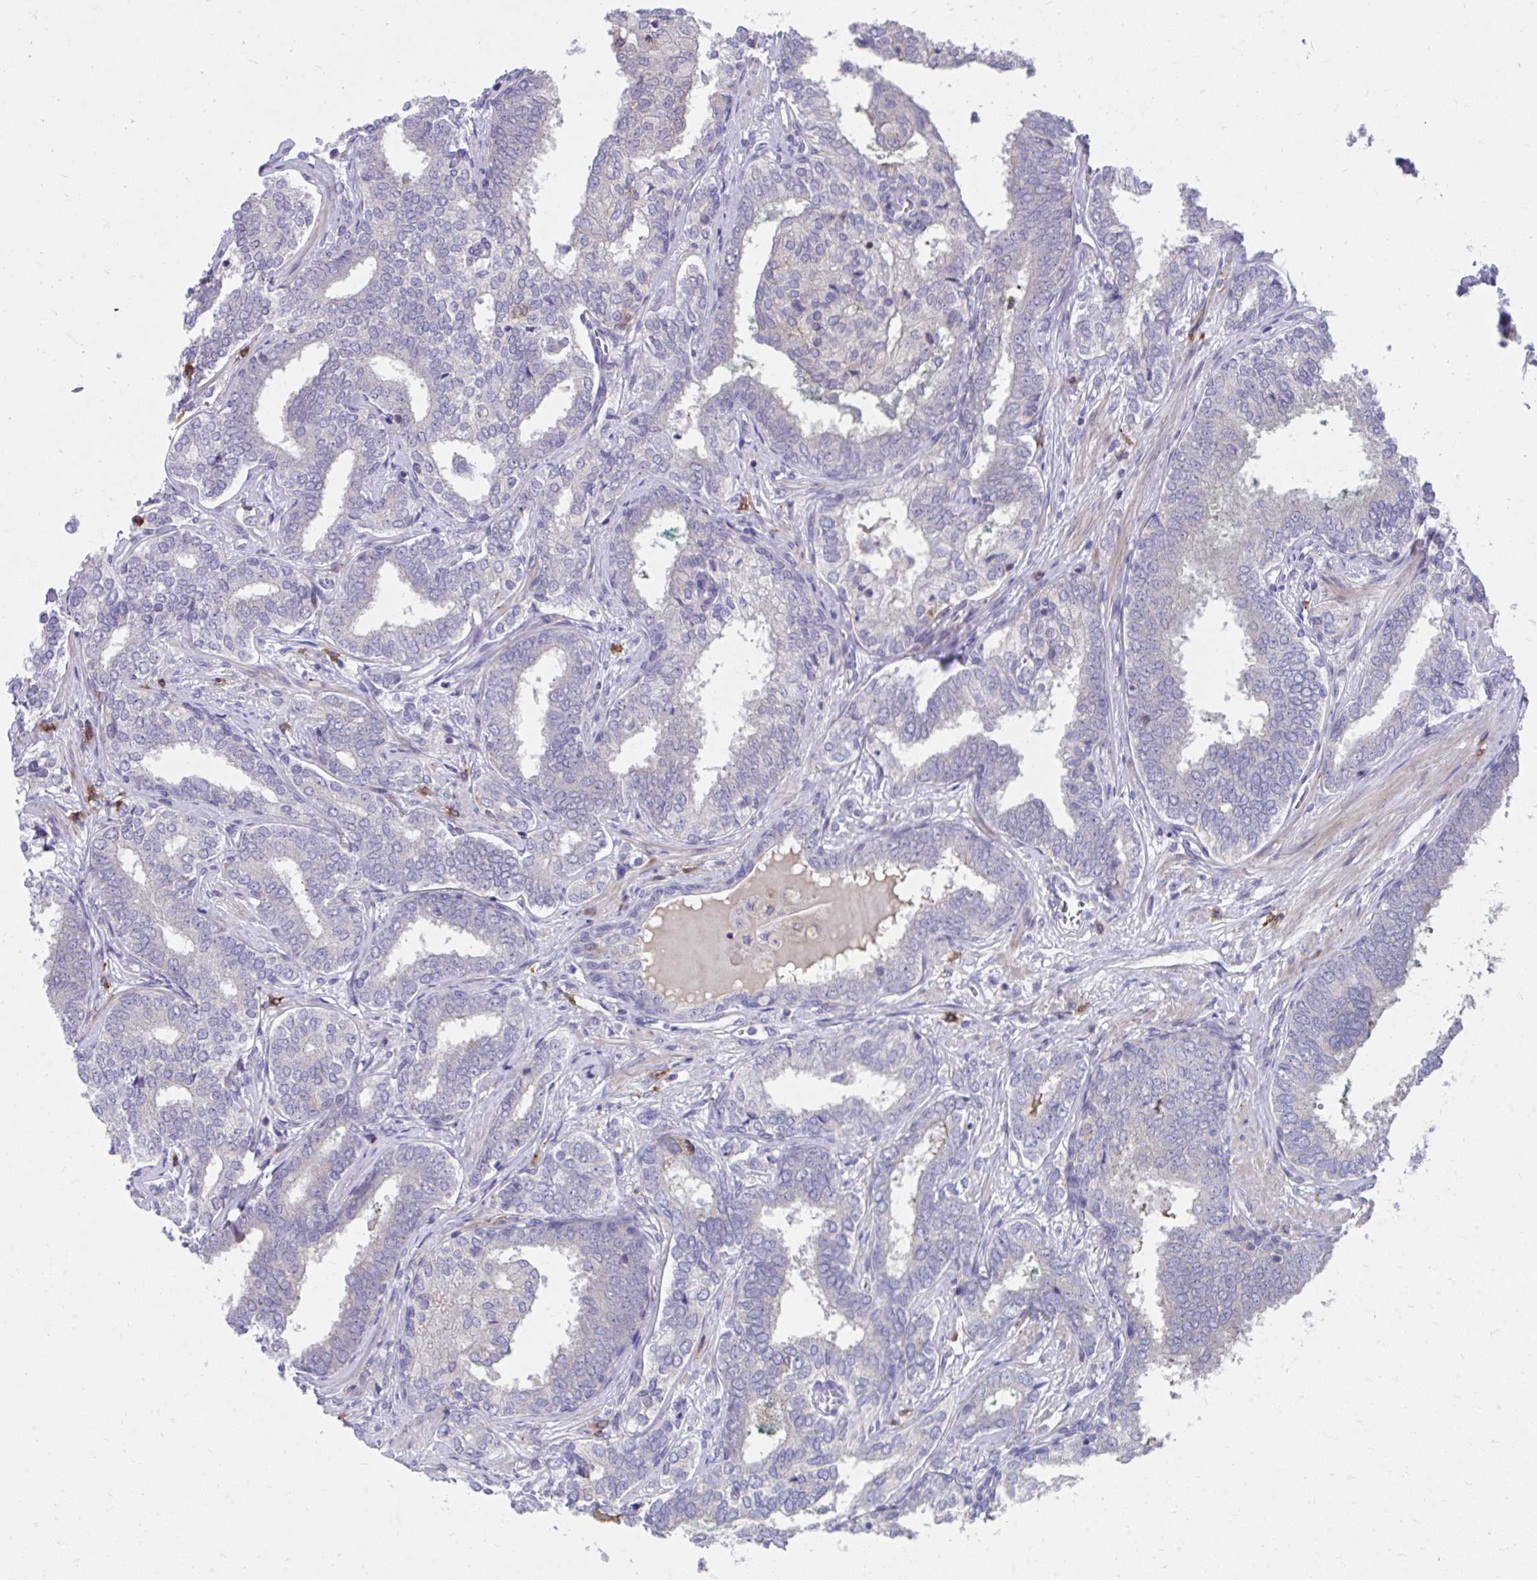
{"staining": {"intensity": "negative", "quantity": "none", "location": "none"}, "tissue": "prostate cancer", "cell_type": "Tumor cells", "image_type": "cancer", "snomed": [{"axis": "morphology", "description": "Adenocarcinoma, High grade"}, {"axis": "topography", "description": "Prostate"}], "caption": "Immunohistochemistry micrograph of neoplastic tissue: adenocarcinoma (high-grade) (prostate) stained with DAB demonstrates no significant protein staining in tumor cells.", "gene": "SLAMF7", "patient": {"sex": "male", "age": 72}}